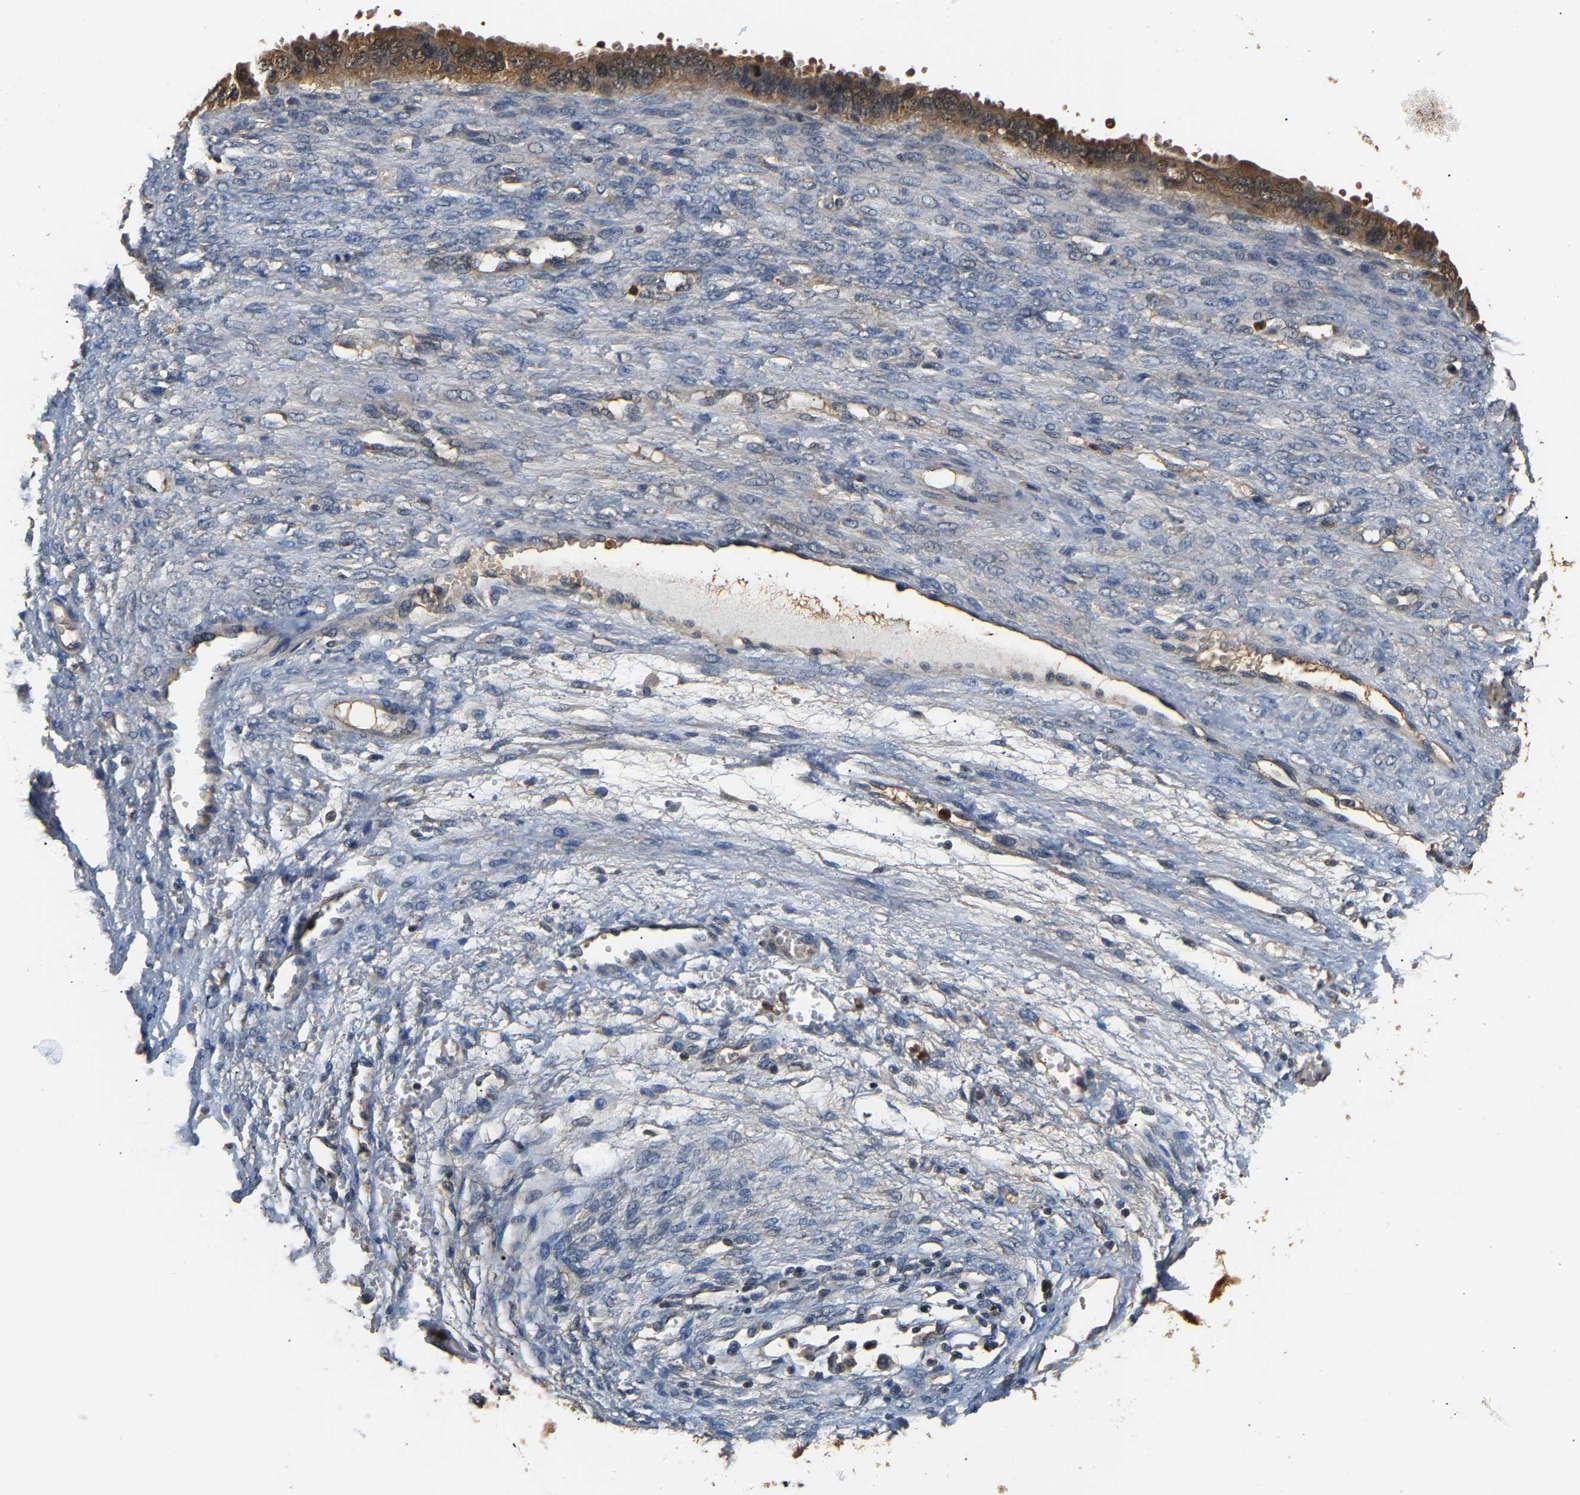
{"staining": {"intensity": "moderate", "quantity": ">75%", "location": "cytoplasmic/membranous"}, "tissue": "ovarian cancer", "cell_type": "Tumor cells", "image_type": "cancer", "snomed": [{"axis": "morphology", "description": "Cystadenocarcinoma, serous, NOS"}, {"axis": "topography", "description": "Ovary"}], "caption": "This image reveals IHC staining of ovarian cancer (serous cystadenocarcinoma), with medium moderate cytoplasmic/membranous positivity in about >75% of tumor cells.", "gene": "GPI", "patient": {"sex": "female", "age": 58}}